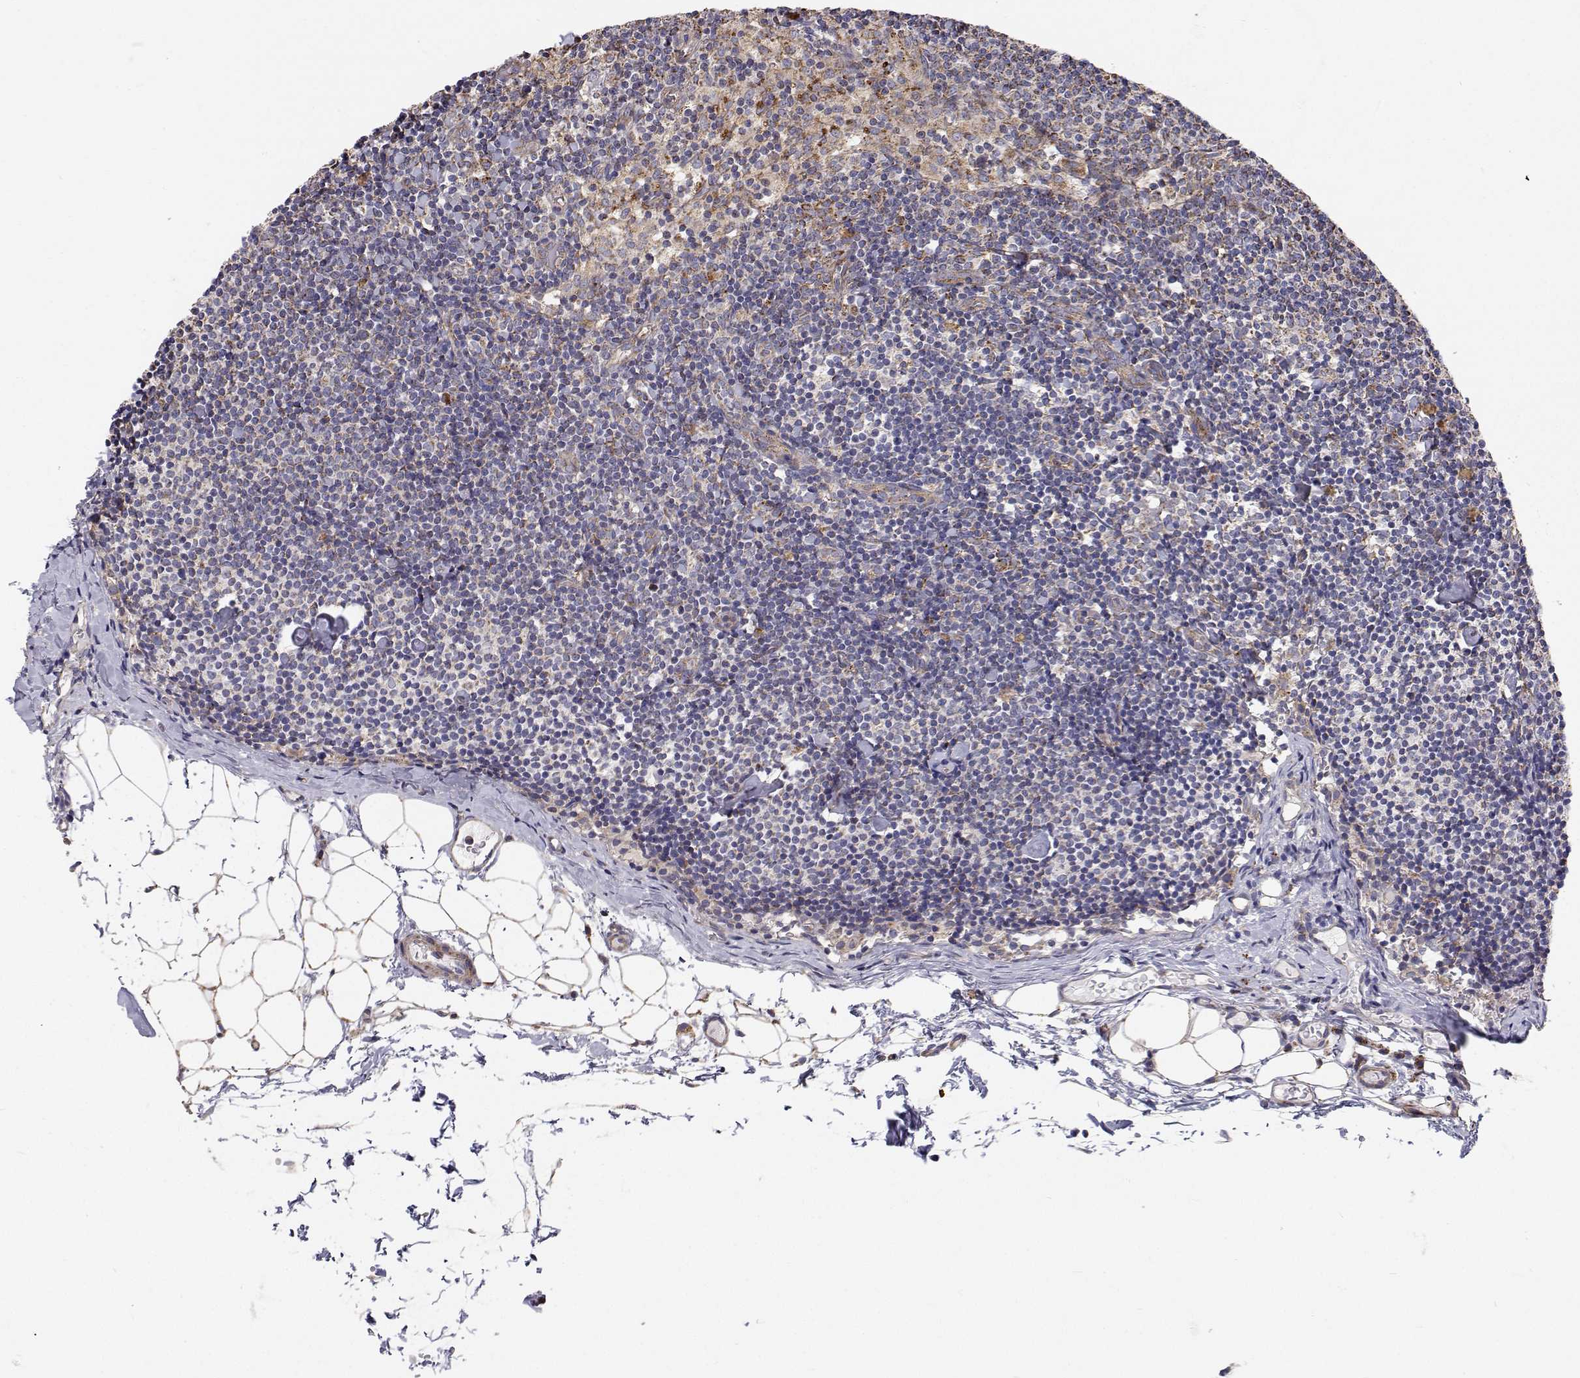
{"staining": {"intensity": "moderate", "quantity": "25%-75%", "location": "cytoplasmic/membranous"}, "tissue": "lymph node", "cell_type": "Germinal center cells", "image_type": "normal", "snomed": [{"axis": "morphology", "description": "Normal tissue, NOS"}, {"axis": "topography", "description": "Lymph node"}], "caption": "Immunohistochemical staining of benign human lymph node displays 25%-75% levels of moderate cytoplasmic/membranous protein positivity in approximately 25%-75% of germinal center cells. (DAB (3,3'-diaminobenzidine) IHC, brown staining for protein, blue staining for nuclei).", "gene": "SPICE1", "patient": {"sex": "female", "age": 41}}